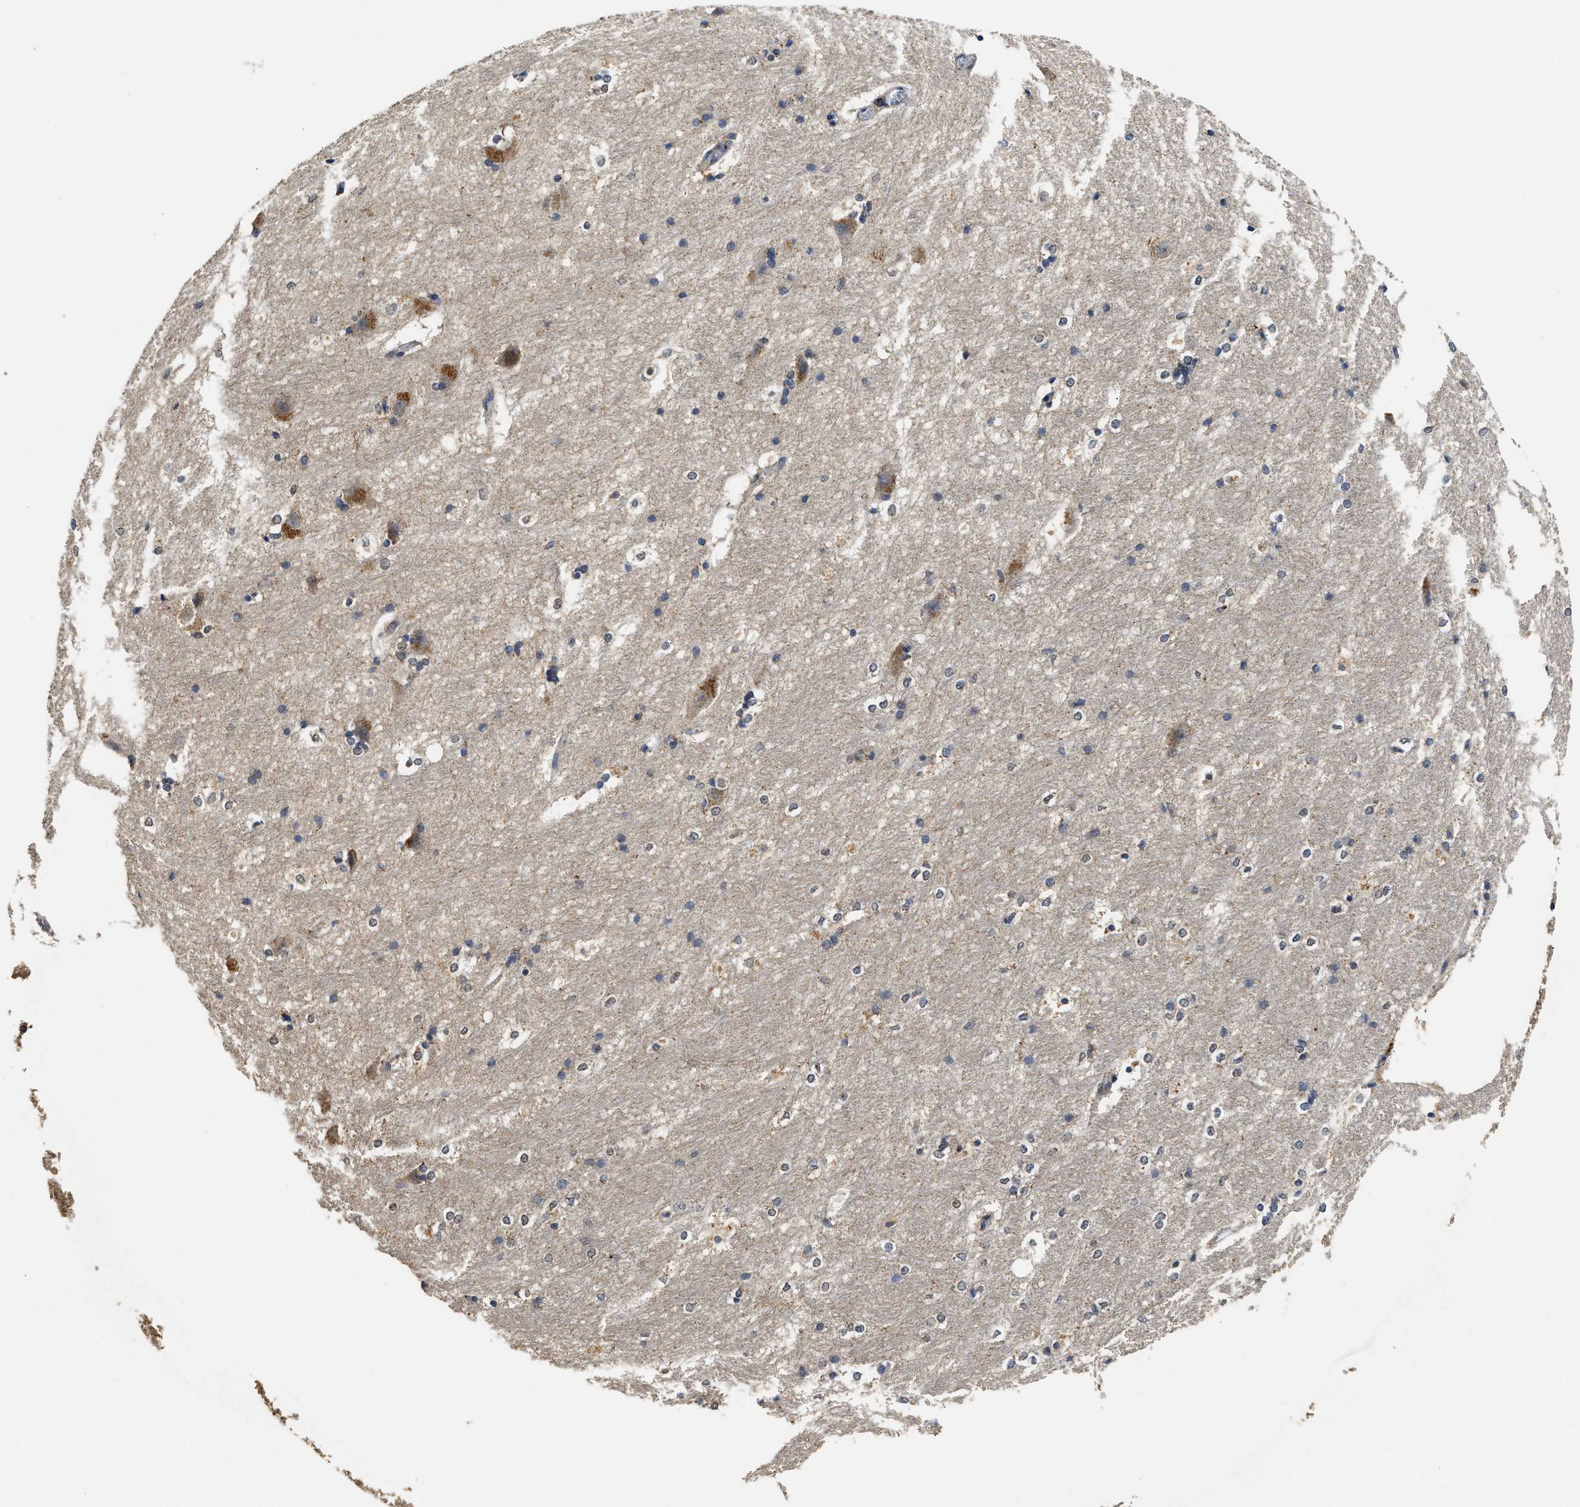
{"staining": {"intensity": "moderate", "quantity": "<25%", "location": "cytoplasmic/membranous"}, "tissue": "hippocampus", "cell_type": "Glial cells", "image_type": "normal", "snomed": [{"axis": "morphology", "description": "Normal tissue, NOS"}, {"axis": "topography", "description": "Hippocampus"}], "caption": "Protein positivity by IHC reveals moderate cytoplasmic/membranous expression in approximately <25% of glial cells in unremarkable hippocampus. The protein is shown in brown color, while the nuclei are stained blue.", "gene": "CTNNA1", "patient": {"sex": "female", "age": 19}}